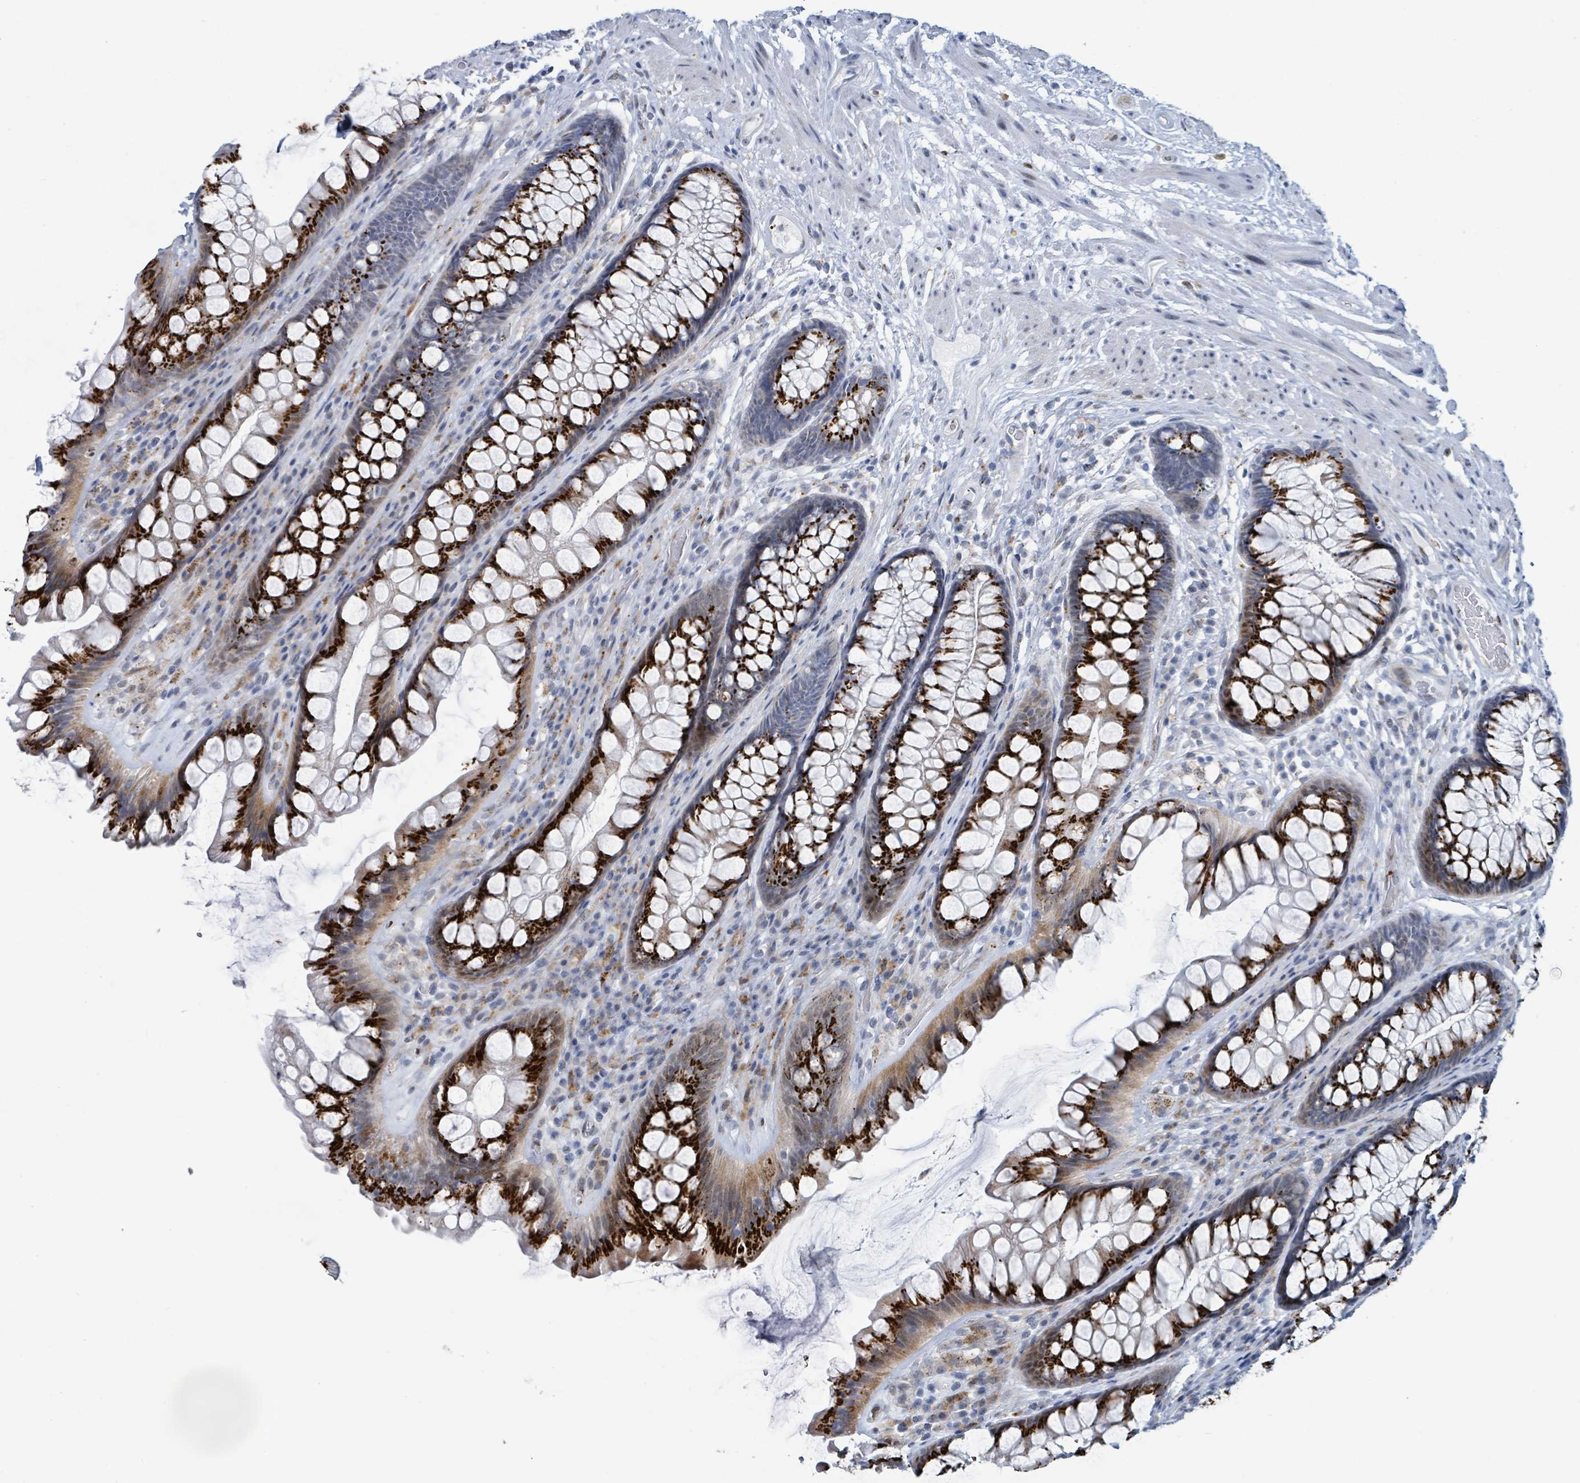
{"staining": {"intensity": "strong", "quantity": "25%-75%", "location": "cytoplasmic/membranous"}, "tissue": "rectum", "cell_type": "Glandular cells", "image_type": "normal", "snomed": [{"axis": "morphology", "description": "Normal tissue, NOS"}, {"axis": "topography", "description": "Rectum"}], "caption": "Immunohistochemical staining of benign rectum reveals 25%-75% levels of strong cytoplasmic/membranous protein staining in about 25%-75% of glandular cells. Using DAB (3,3'-diaminobenzidine) (brown) and hematoxylin (blue) stains, captured at high magnification using brightfield microscopy.", "gene": "DCAF5", "patient": {"sex": "male", "age": 74}}